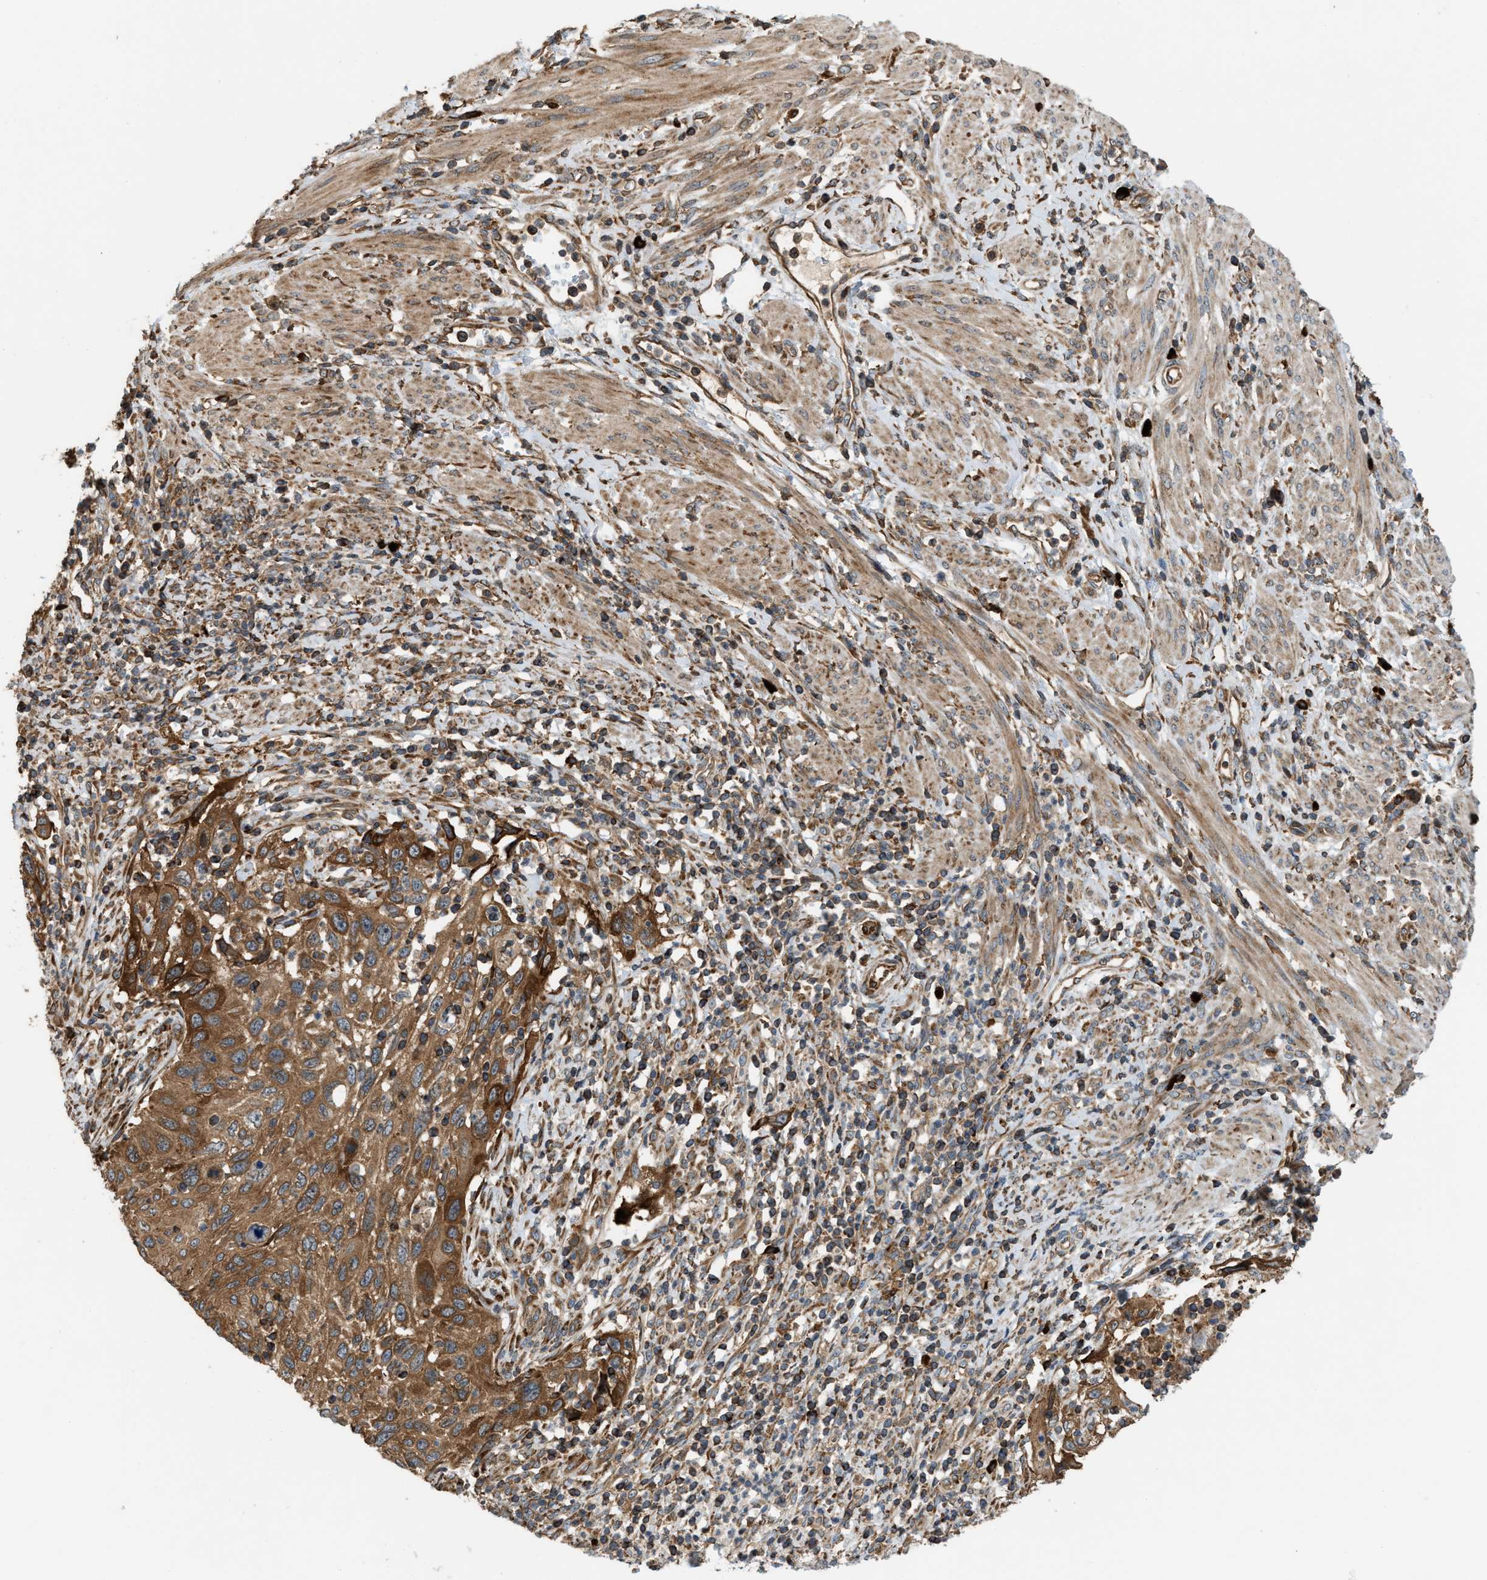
{"staining": {"intensity": "strong", "quantity": ">75%", "location": "cytoplasmic/membranous"}, "tissue": "cervical cancer", "cell_type": "Tumor cells", "image_type": "cancer", "snomed": [{"axis": "morphology", "description": "Squamous cell carcinoma, NOS"}, {"axis": "topography", "description": "Cervix"}], "caption": "Immunohistochemistry micrograph of neoplastic tissue: squamous cell carcinoma (cervical) stained using IHC shows high levels of strong protein expression localized specifically in the cytoplasmic/membranous of tumor cells, appearing as a cytoplasmic/membranous brown color.", "gene": "BAIAP2L1", "patient": {"sex": "female", "age": 70}}